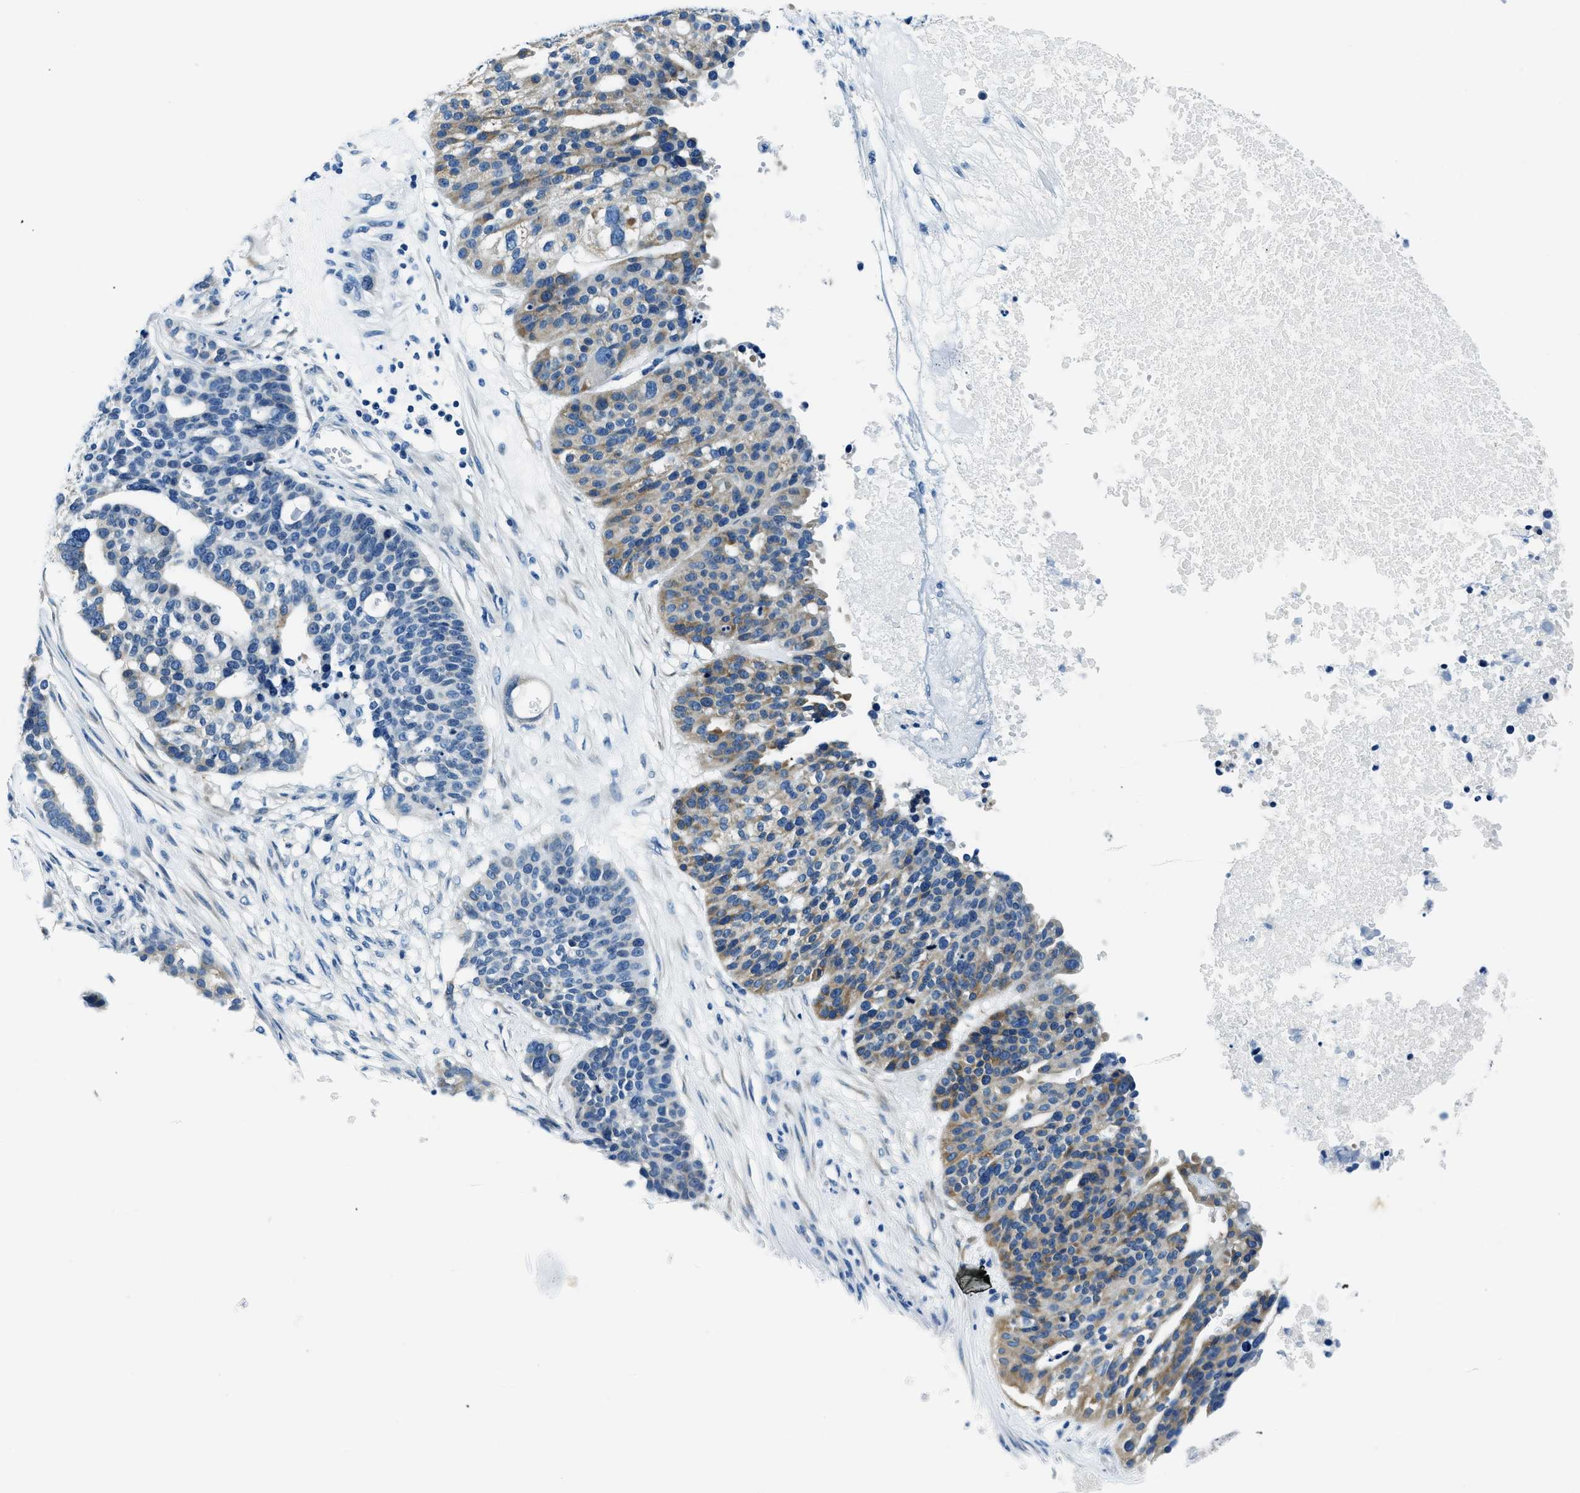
{"staining": {"intensity": "moderate", "quantity": "<25%", "location": "cytoplasmic/membranous"}, "tissue": "ovarian cancer", "cell_type": "Tumor cells", "image_type": "cancer", "snomed": [{"axis": "morphology", "description": "Cystadenocarcinoma, serous, NOS"}, {"axis": "topography", "description": "Ovary"}], "caption": "A low amount of moderate cytoplasmic/membranous expression is identified in about <25% of tumor cells in serous cystadenocarcinoma (ovarian) tissue.", "gene": "UBAC2", "patient": {"sex": "female", "age": 59}}